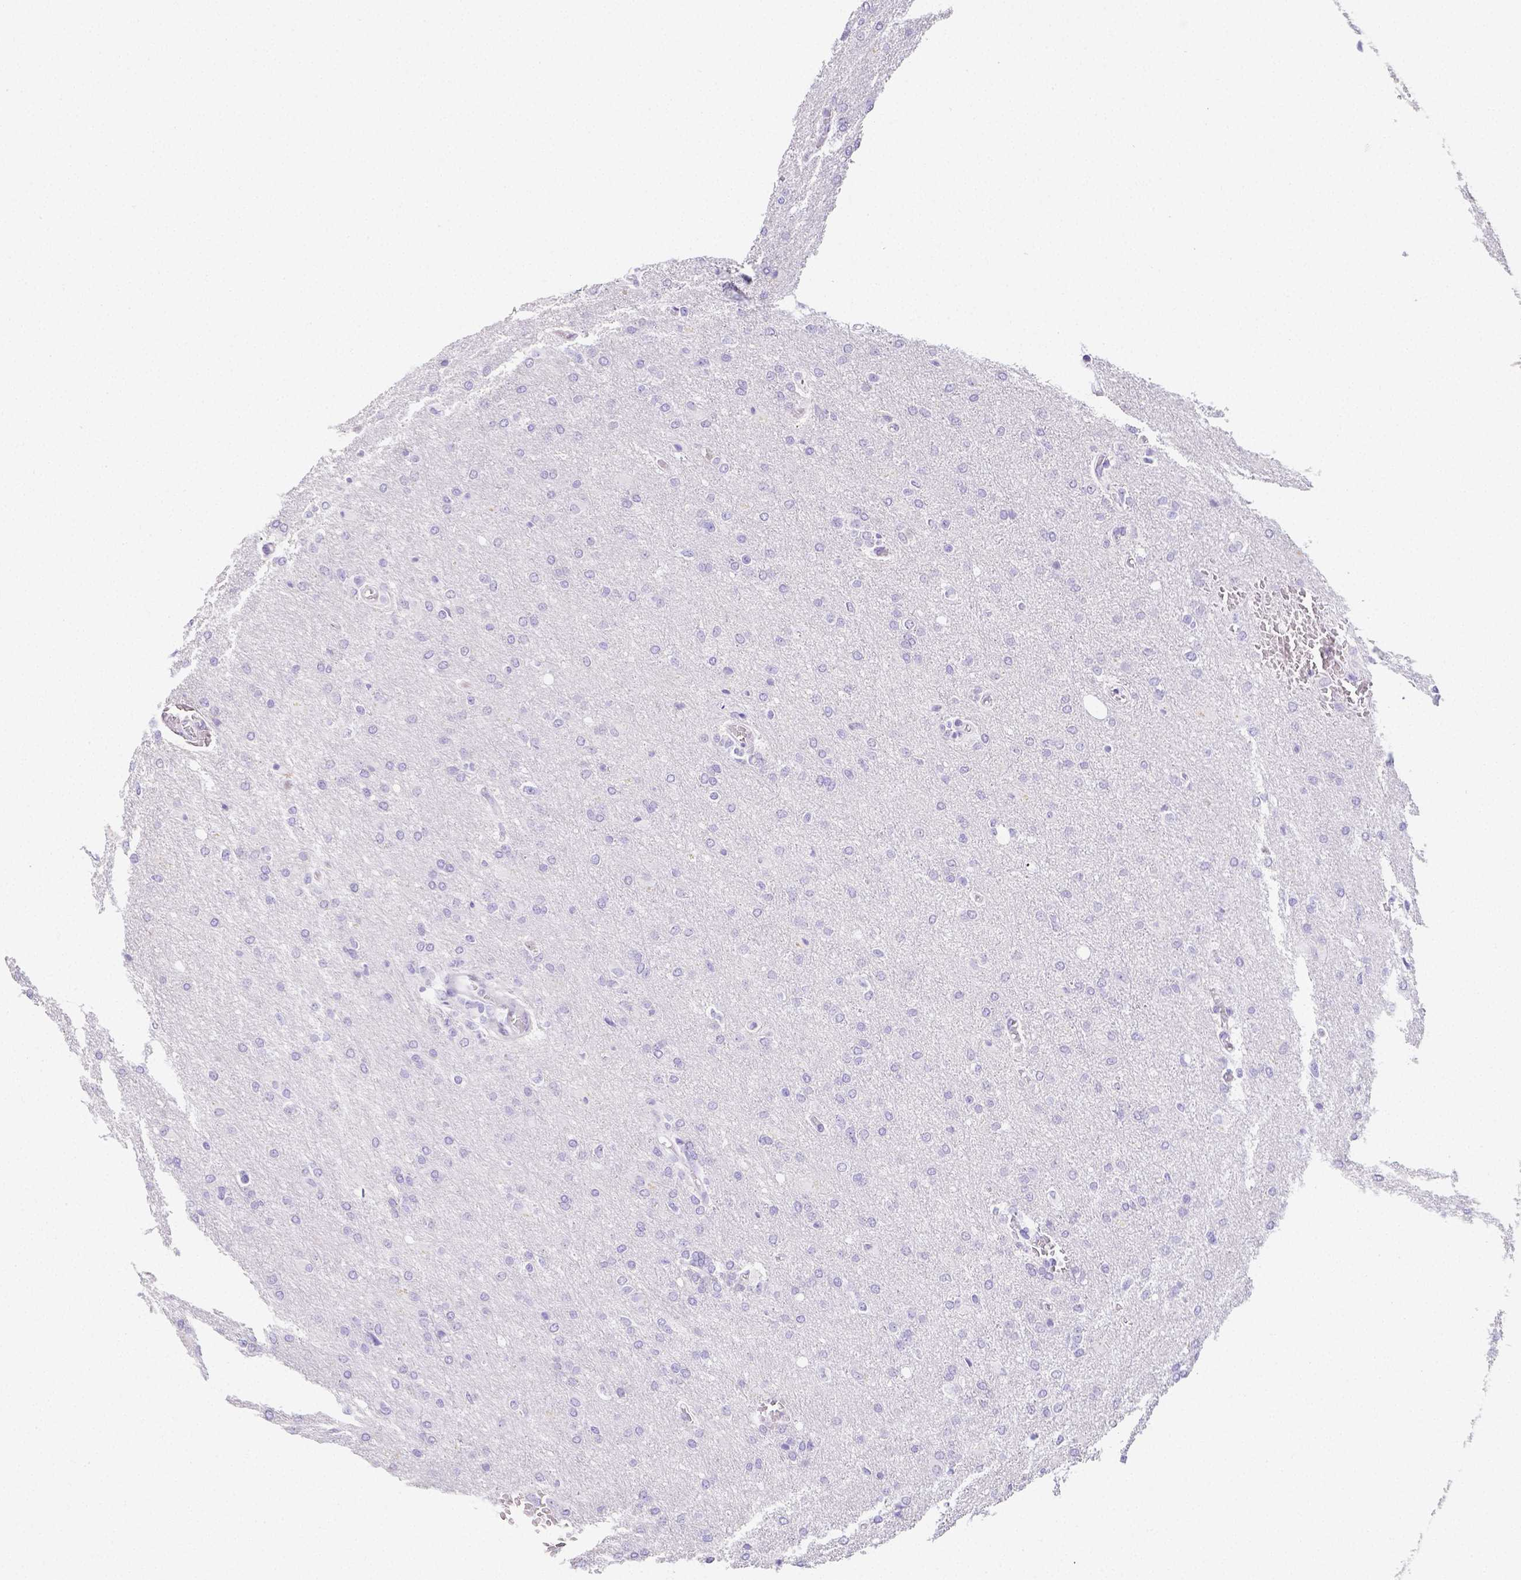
{"staining": {"intensity": "negative", "quantity": "none", "location": "none"}, "tissue": "glioma", "cell_type": "Tumor cells", "image_type": "cancer", "snomed": [{"axis": "morphology", "description": "Glioma, malignant, High grade"}, {"axis": "topography", "description": "Brain"}], "caption": "Immunohistochemistry of human malignant glioma (high-grade) displays no positivity in tumor cells.", "gene": "ARHGAP36", "patient": {"sex": "male", "age": 68}}